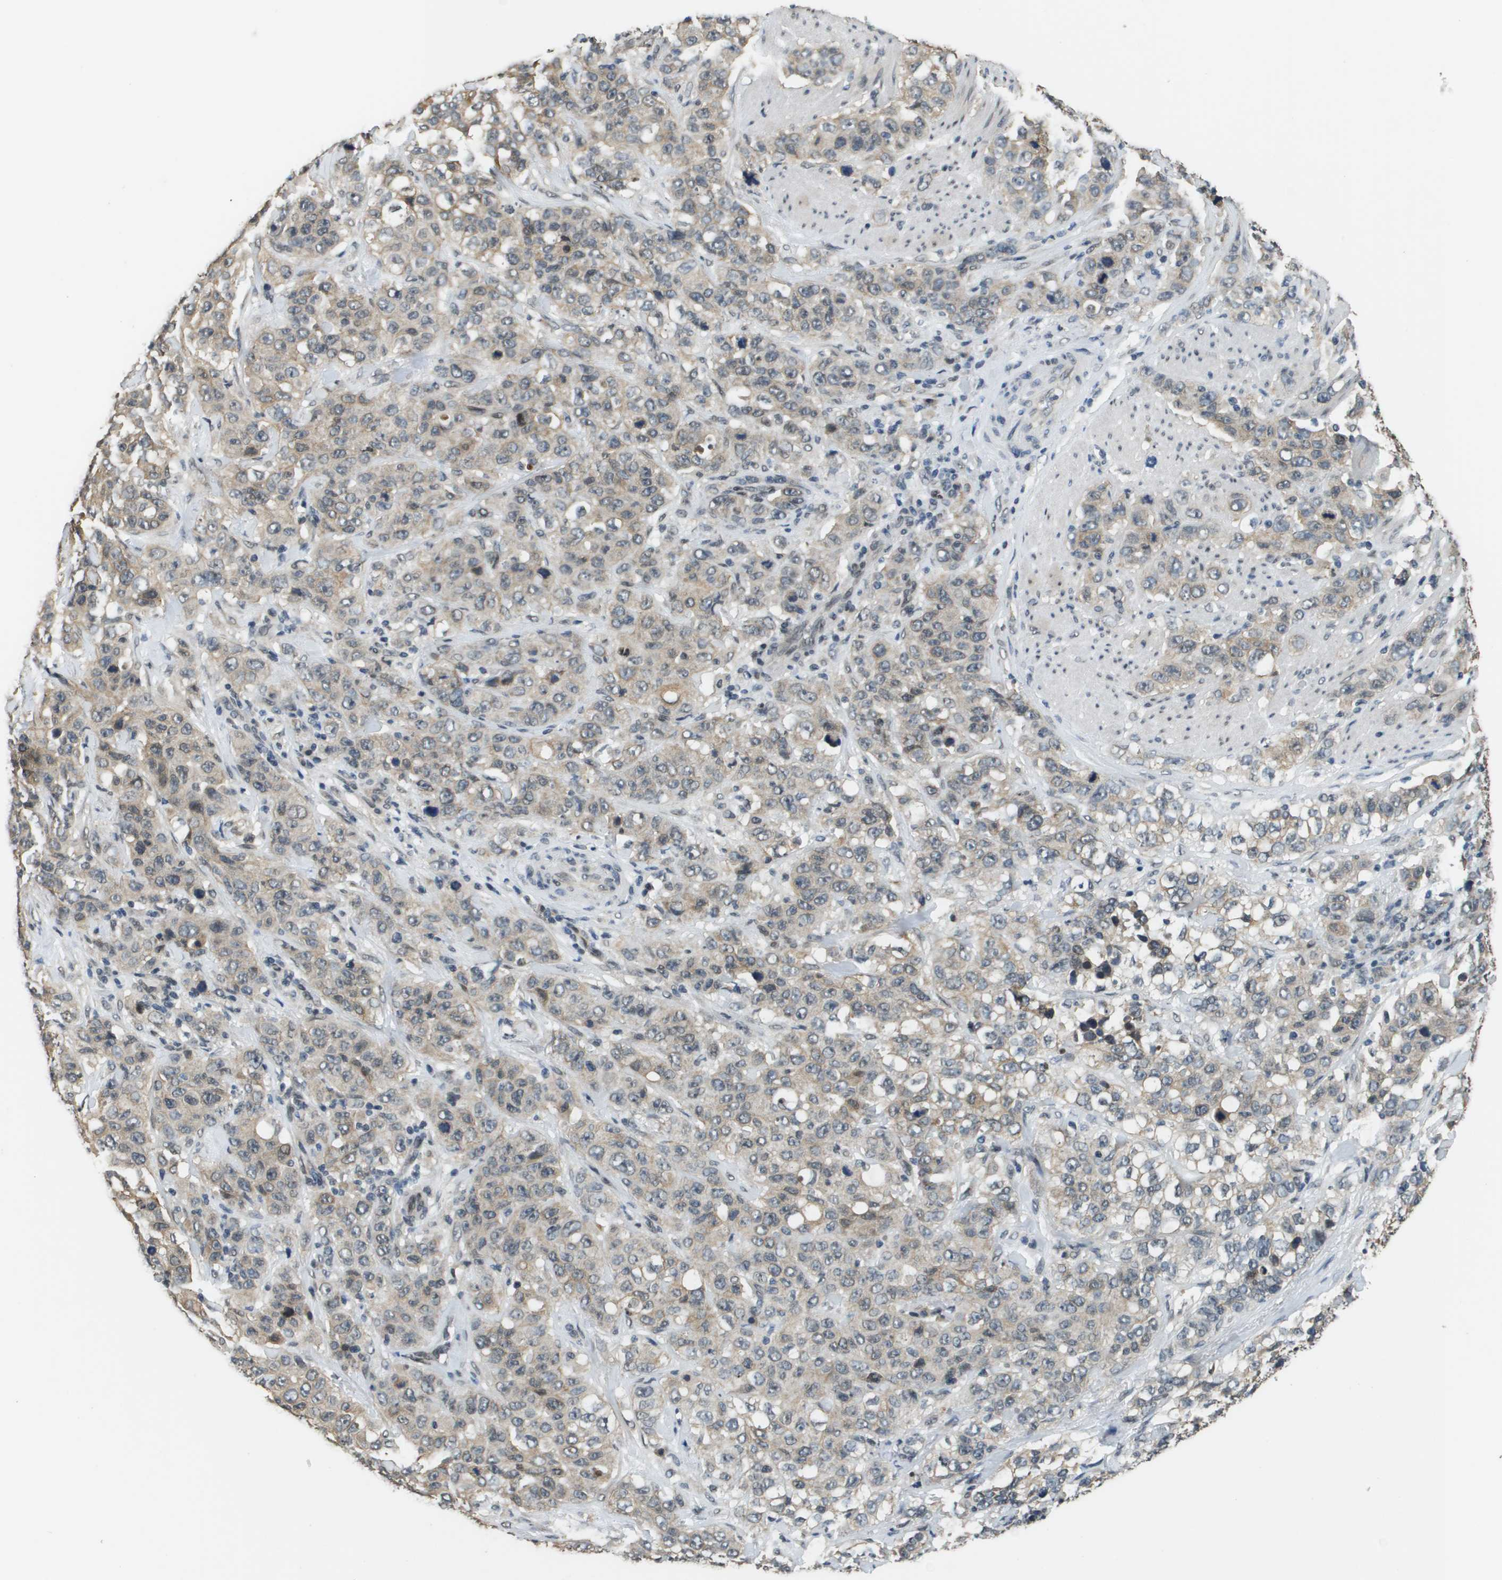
{"staining": {"intensity": "weak", "quantity": "25%-75%", "location": "cytoplasmic/membranous"}, "tissue": "stomach cancer", "cell_type": "Tumor cells", "image_type": "cancer", "snomed": [{"axis": "morphology", "description": "Adenocarcinoma, NOS"}, {"axis": "topography", "description": "Stomach"}], "caption": "High-magnification brightfield microscopy of stomach adenocarcinoma stained with DAB (brown) and counterstained with hematoxylin (blue). tumor cells exhibit weak cytoplasmic/membranous staining is present in about25%-75% of cells. (DAB (3,3'-diaminobenzidine) IHC with brightfield microscopy, high magnification).", "gene": "FANCC", "patient": {"sex": "male", "age": 48}}